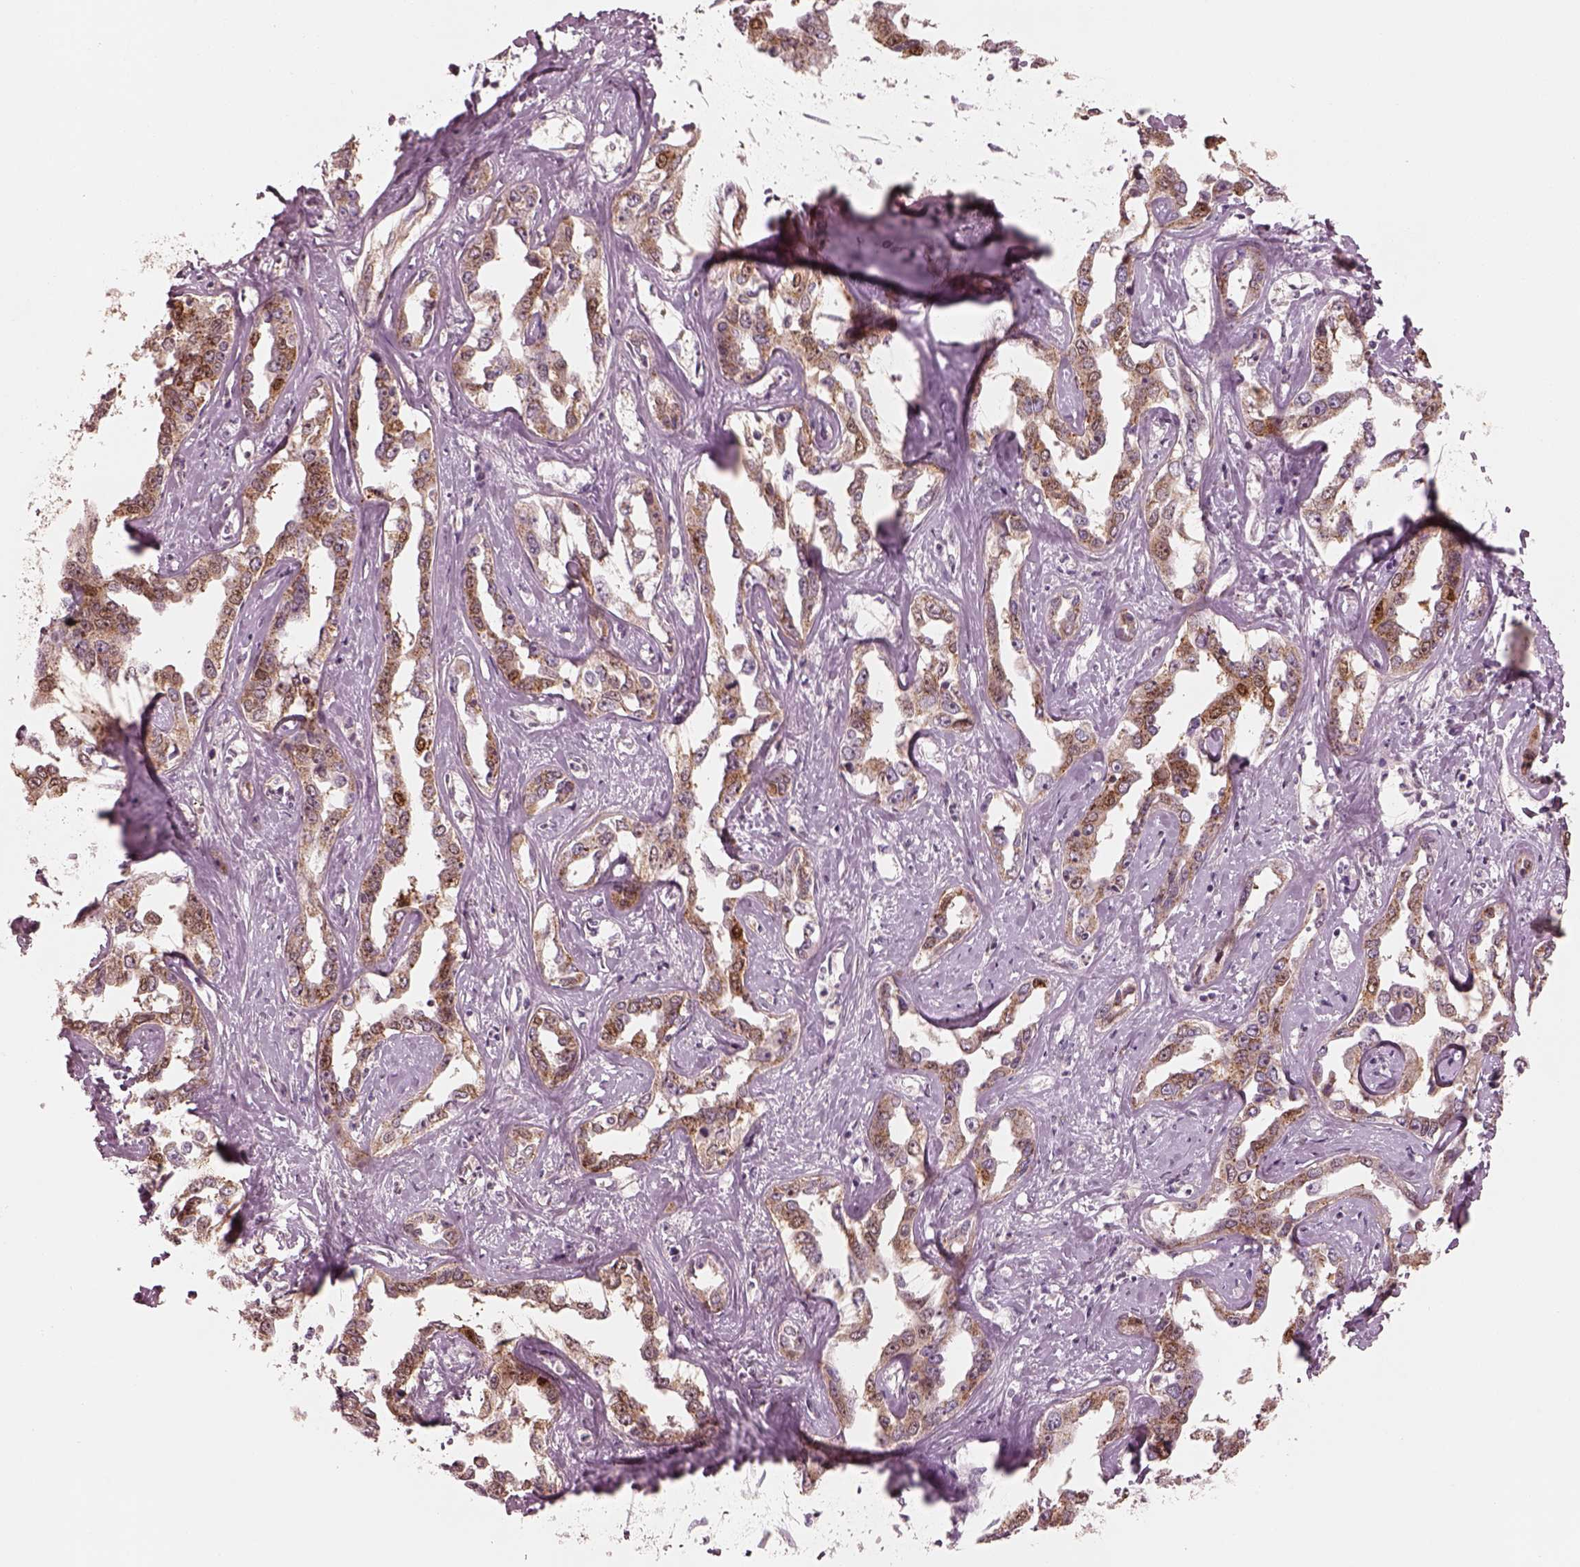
{"staining": {"intensity": "strong", "quantity": ">75%", "location": "cytoplasmic/membranous"}, "tissue": "liver cancer", "cell_type": "Tumor cells", "image_type": "cancer", "snomed": [{"axis": "morphology", "description": "Cholangiocarcinoma"}, {"axis": "topography", "description": "Liver"}], "caption": "Strong cytoplasmic/membranous positivity for a protein is identified in about >75% of tumor cells of liver cancer (cholangiocarcinoma) using IHC.", "gene": "SDCBP2", "patient": {"sex": "male", "age": 59}}